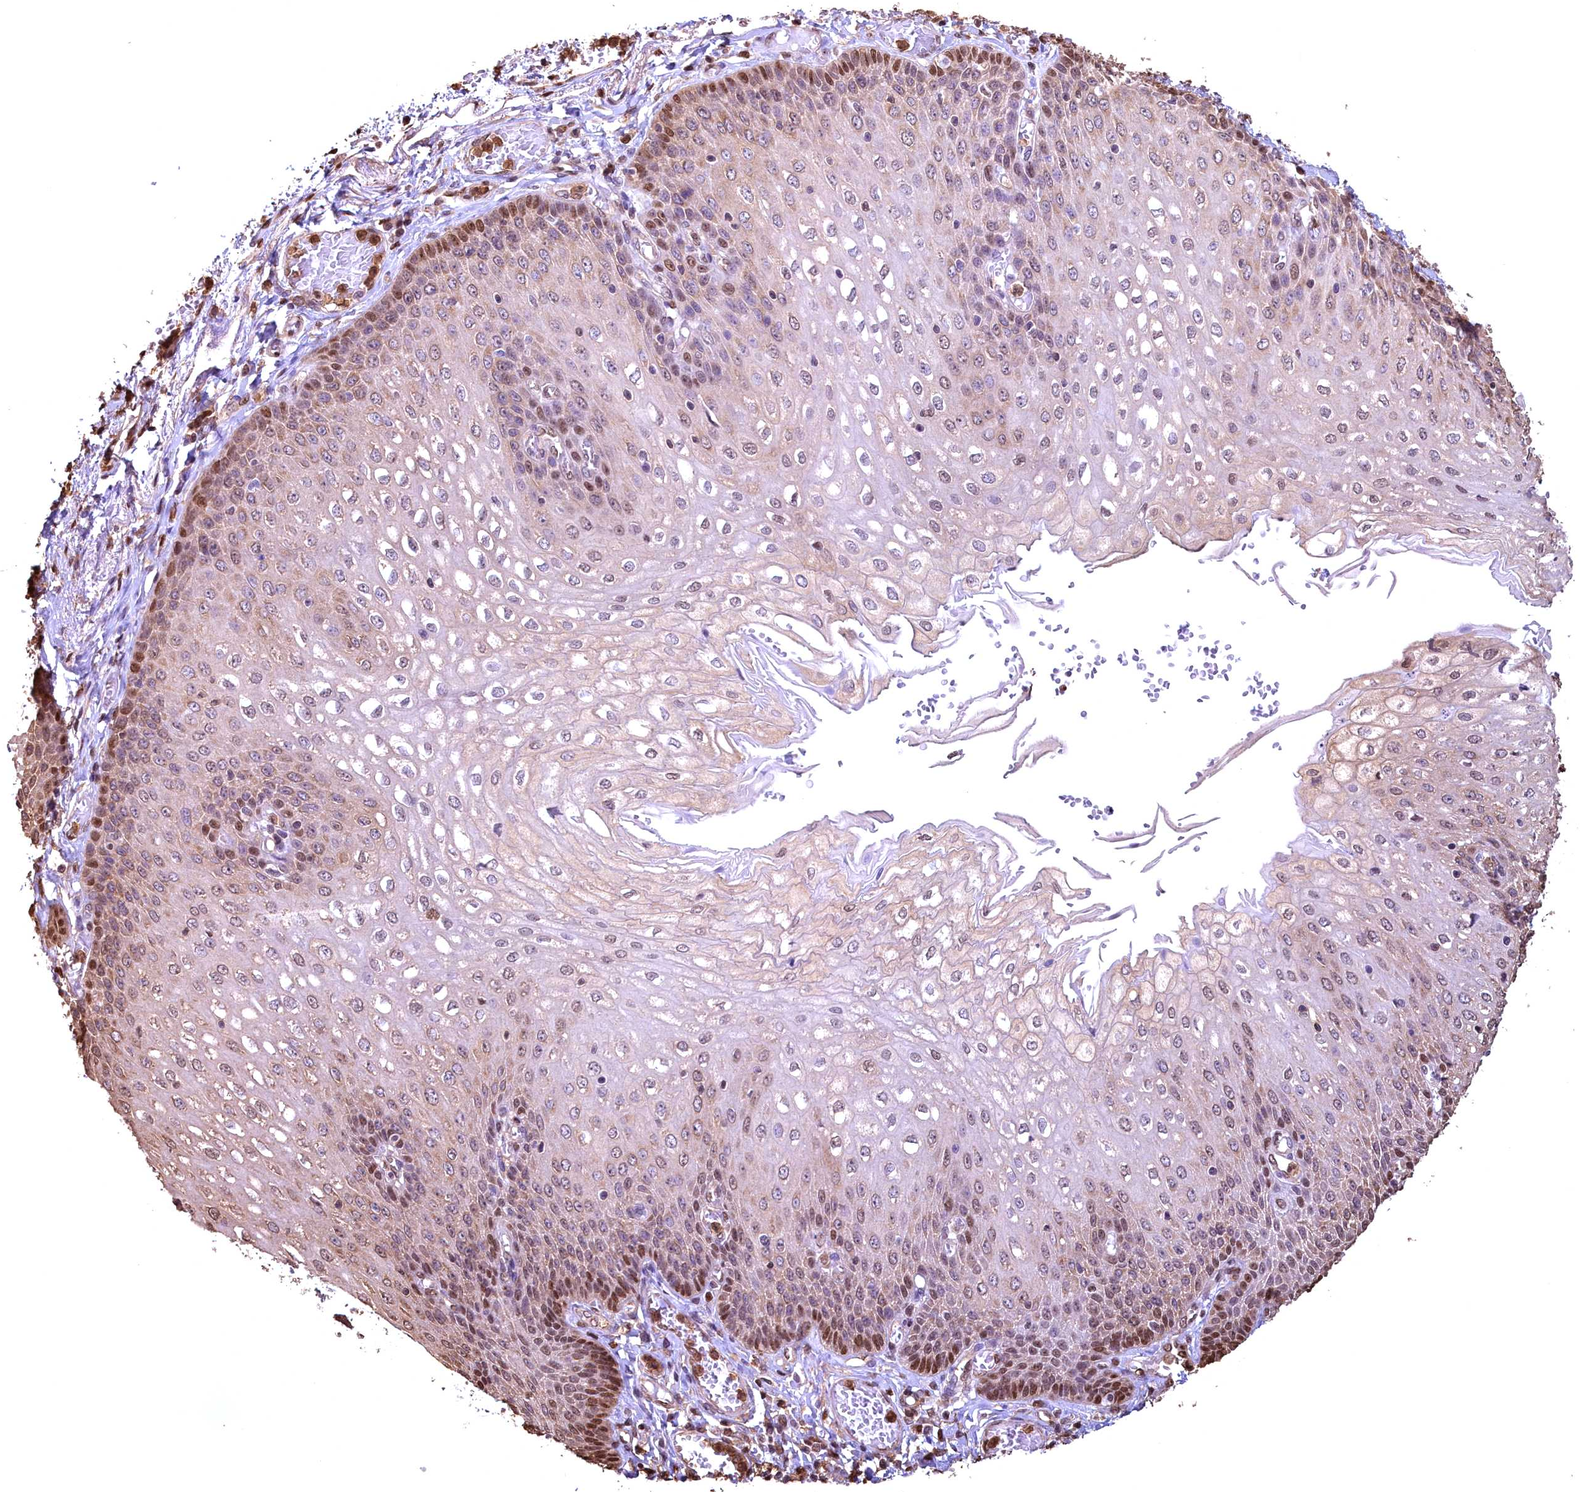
{"staining": {"intensity": "moderate", "quantity": "25%-75%", "location": "cytoplasmic/membranous,nuclear"}, "tissue": "esophagus", "cell_type": "Squamous epithelial cells", "image_type": "normal", "snomed": [{"axis": "morphology", "description": "Normal tissue, NOS"}, {"axis": "topography", "description": "Esophagus"}], "caption": "Squamous epithelial cells reveal moderate cytoplasmic/membranous,nuclear expression in approximately 25%-75% of cells in benign esophagus.", "gene": "GAPDH", "patient": {"sex": "male", "age": 81}}